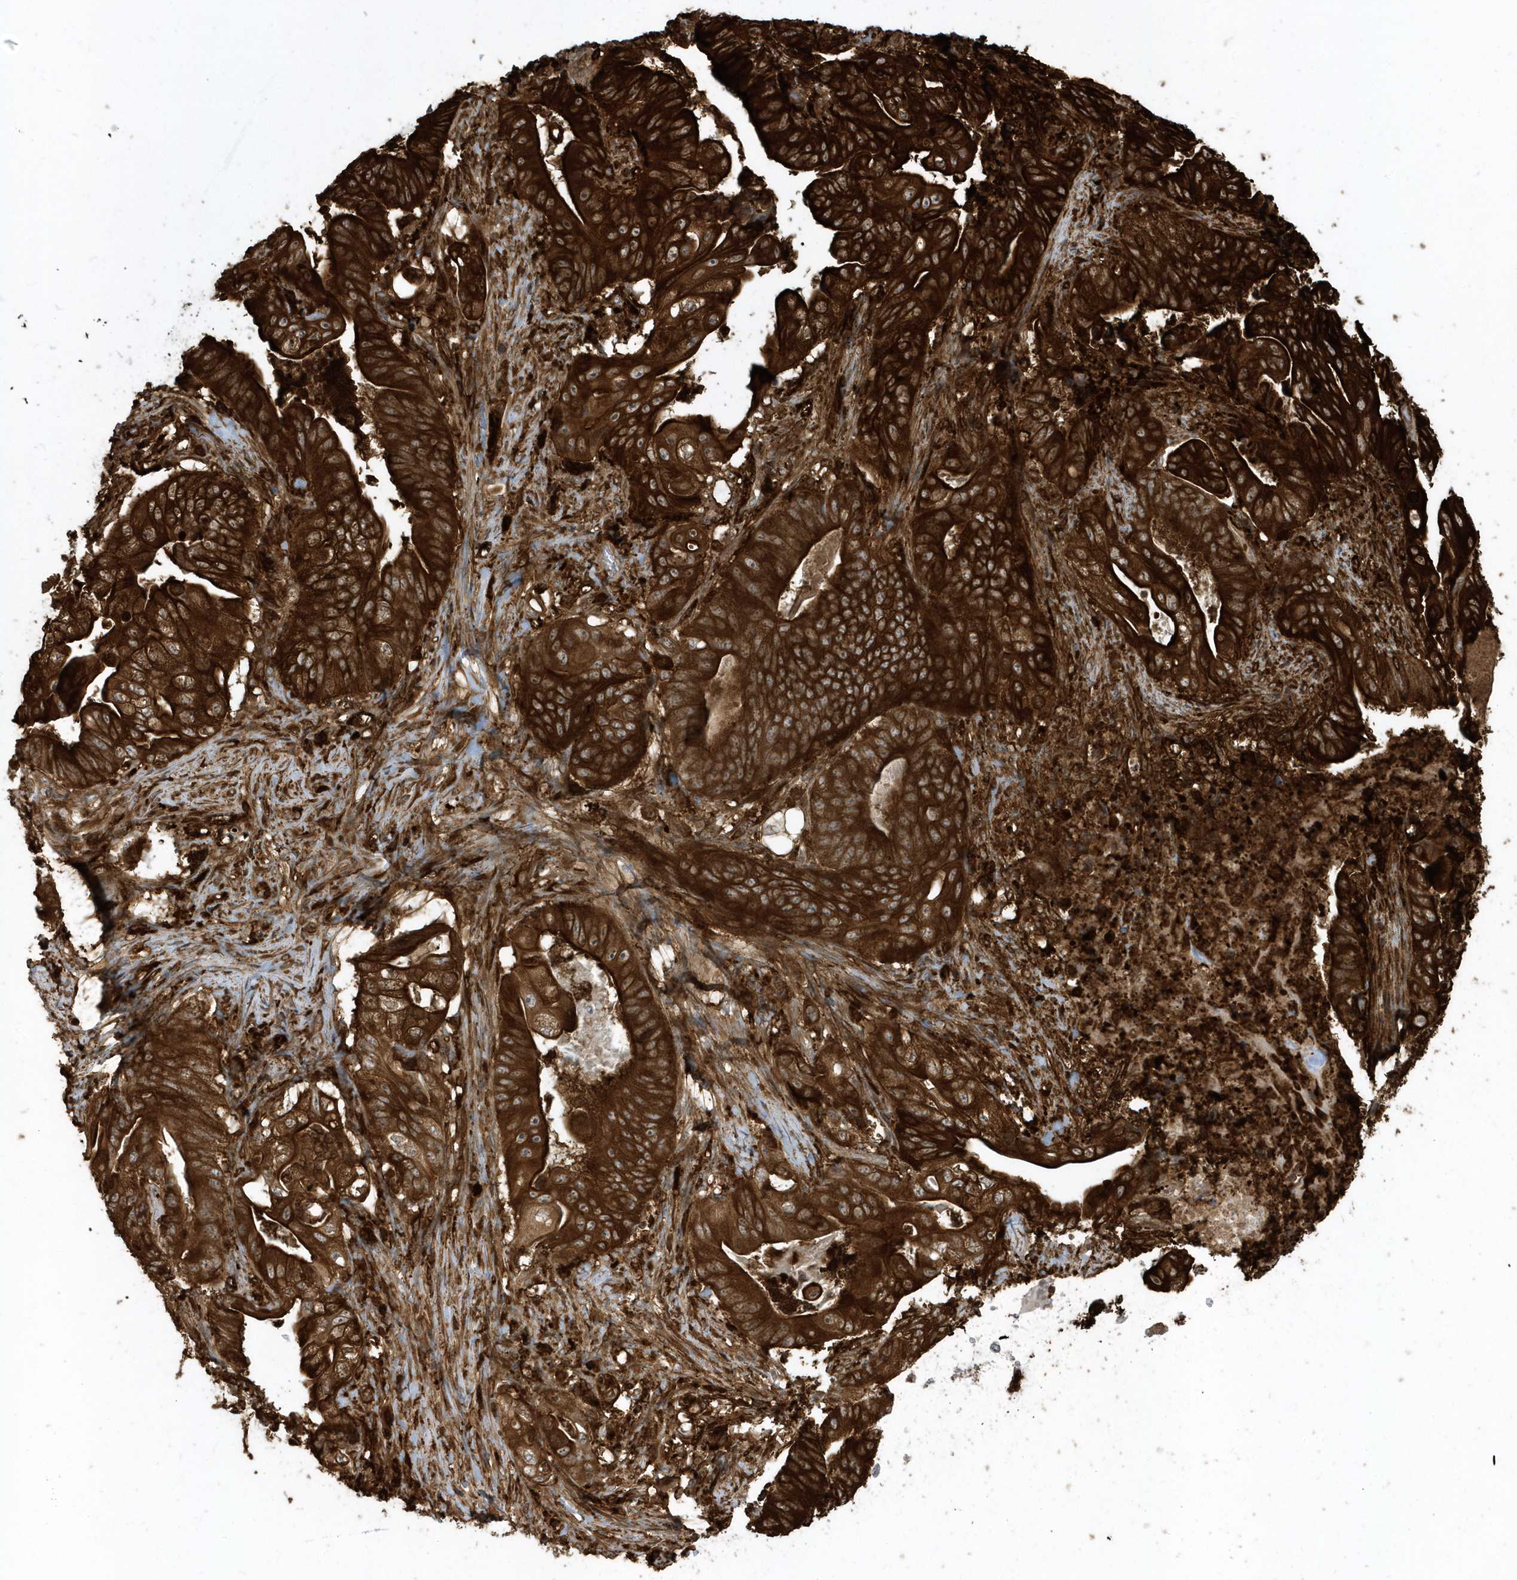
{"staining": {"intensity": "strong", "quantity": ">75%", "location": "cytoplasmic/membranous"}, "tissue": "stomach cancer", "cell_type": "Tumor cells", "image_type": "cancer", "snomed": [{"axis": "morphology", "description": "Adenocarcinoma, NOS"}, {"axis": "topography", "description": "Stomach"}], "caption": "Strong cytoplasmic/membranous staining is present in about >75% of tumor cells in adenocarcinoma (stomach). The staining was performed using DAB to visualize the protein expression in brown, while the nuclei were stained in blue with hematoxylin (Magnification: 20x).", "gene": "CLCN6", "patient": {"sex": "female", "age": 73}}